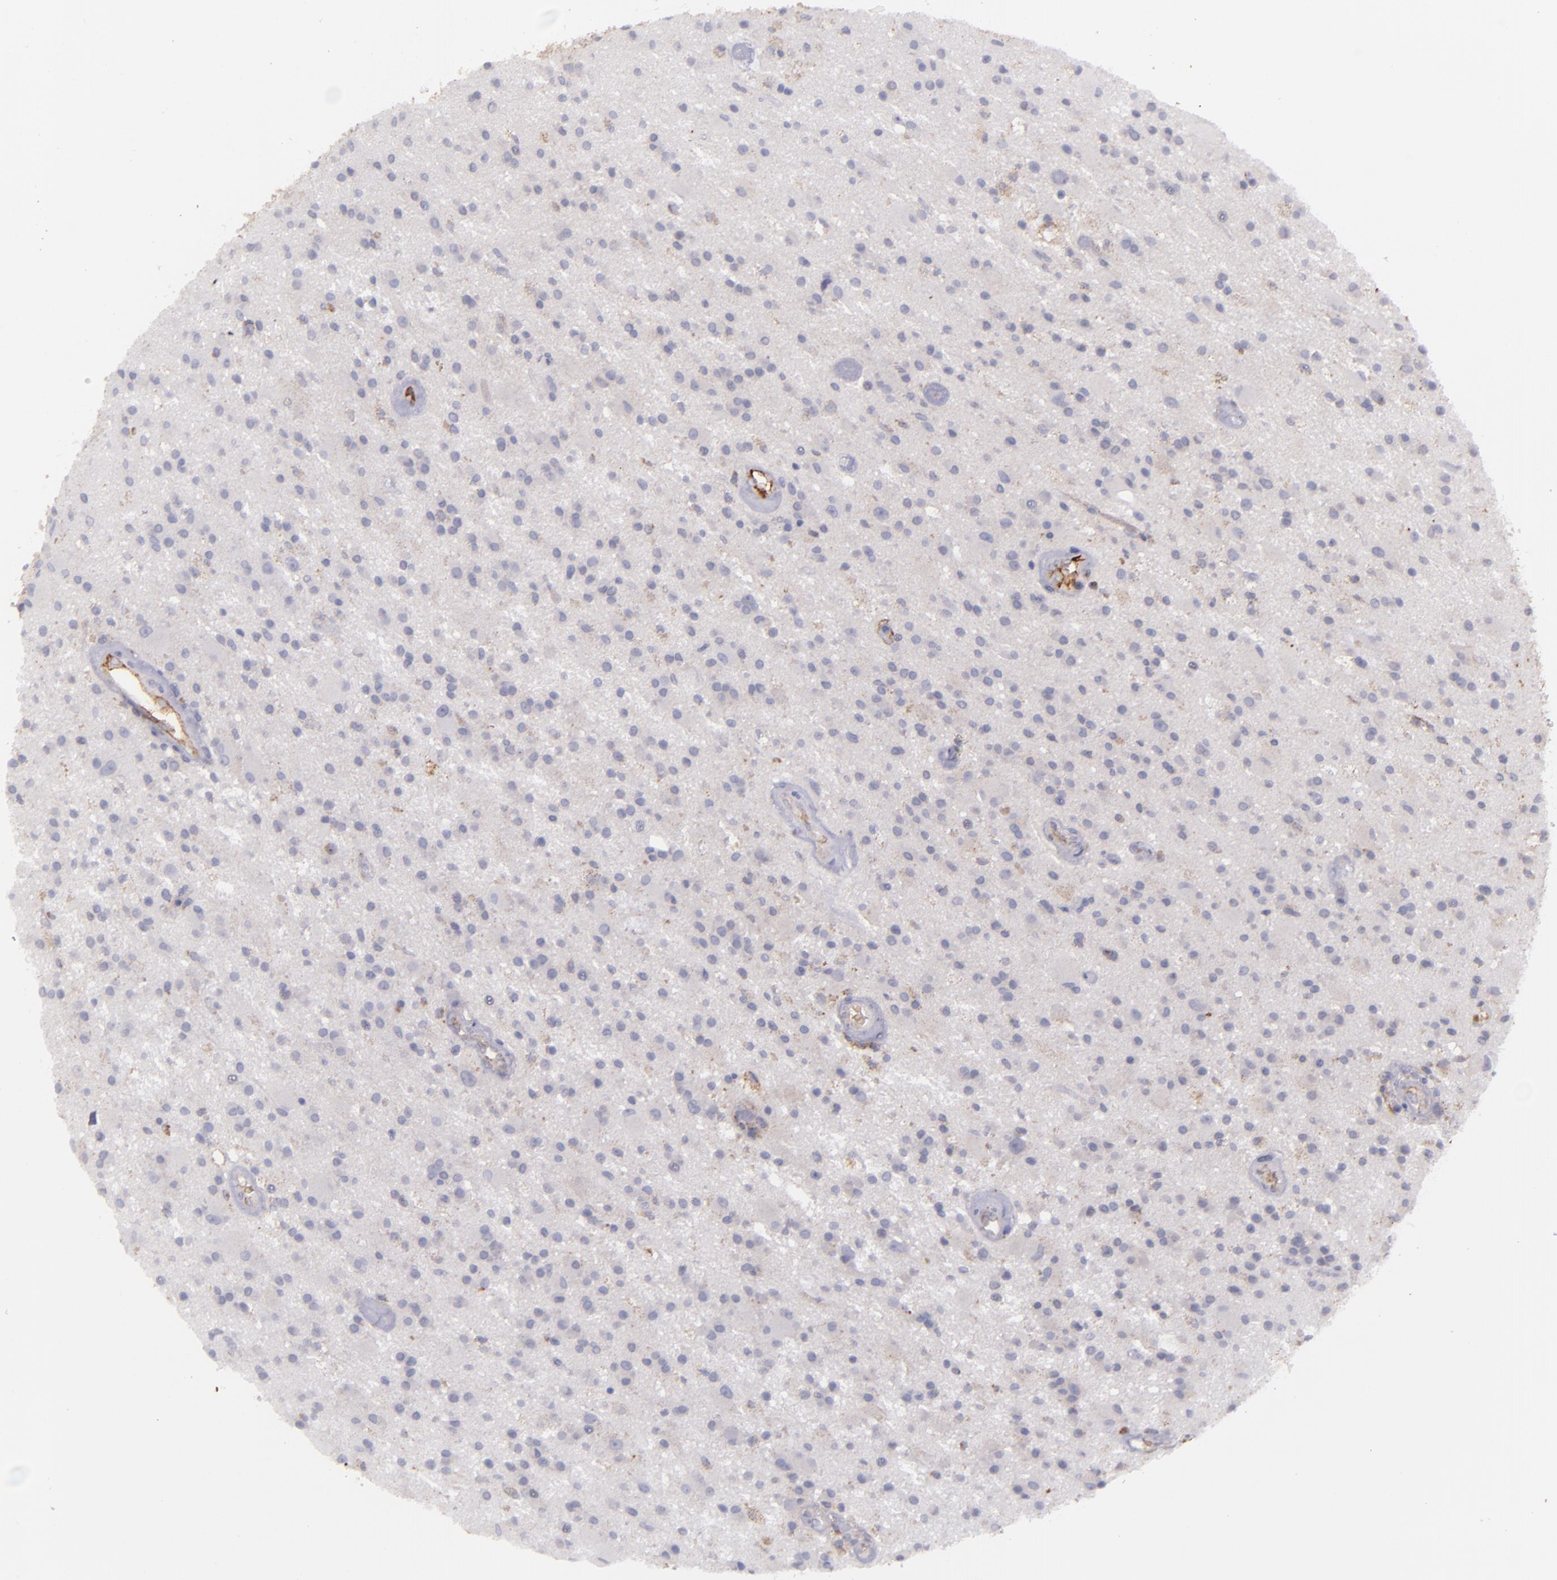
{"staining": {"intensity": "negative", "quantity": "none", "location": "none"}, "tissue": "glioma", "cell_type": "Tumor cells", "image_type": "cancer", "snomed": [{"axis": "morphology", "description": "Glioma, malignant, Low grade"}, {"axis": "topography", "description": "Brain"}], "caption": "Glioma was stained to show a protein in brown. There is no significant positivity in tumor cells.", "gene": "ACE", "patient": {"sex": "male", "age": 58}}